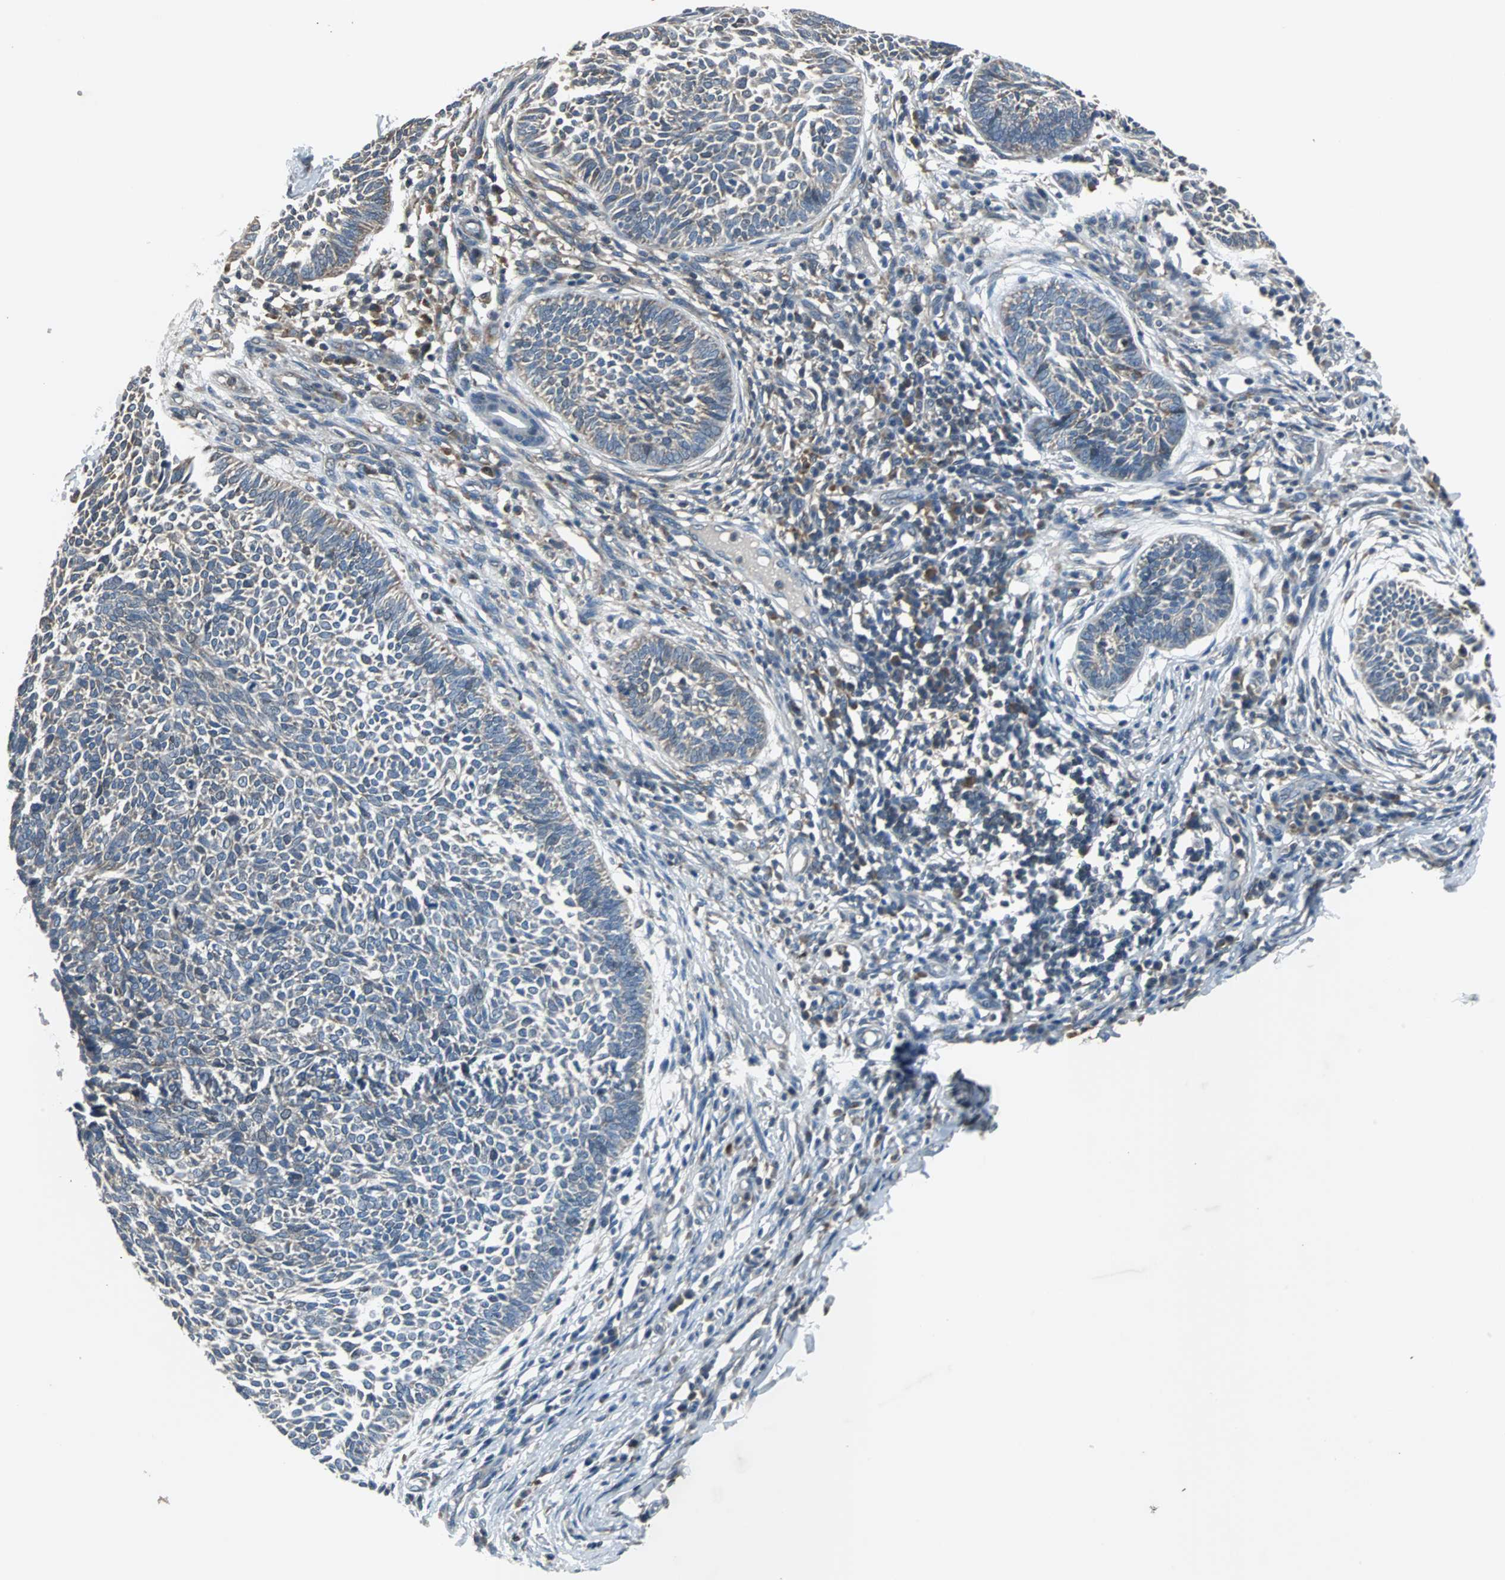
{"staining": {"intensity": "weak", "quantity": "<25%", "location": "cytoplasmic/membranous"}, "tissue": "skin cancer", "cell_type": "Tumor cells", "image_type": "cancer", "snomed": [{"axis": "morphology", "description": "Normal tissue, NOS"}, {"axis": "morphology", "description": "Basal cell carcinoma"}, {"axis": "topography", "description": "Skin"}], "caption": "An image of skin cancer (basal cell carcinoma) stained for a protein reveals no brown staining in tumor cells. (Brightfield microscopy of DAB IHC at high magnification).", "gene": "SOS1", "patient": {"sex": "male", "age": 87}}